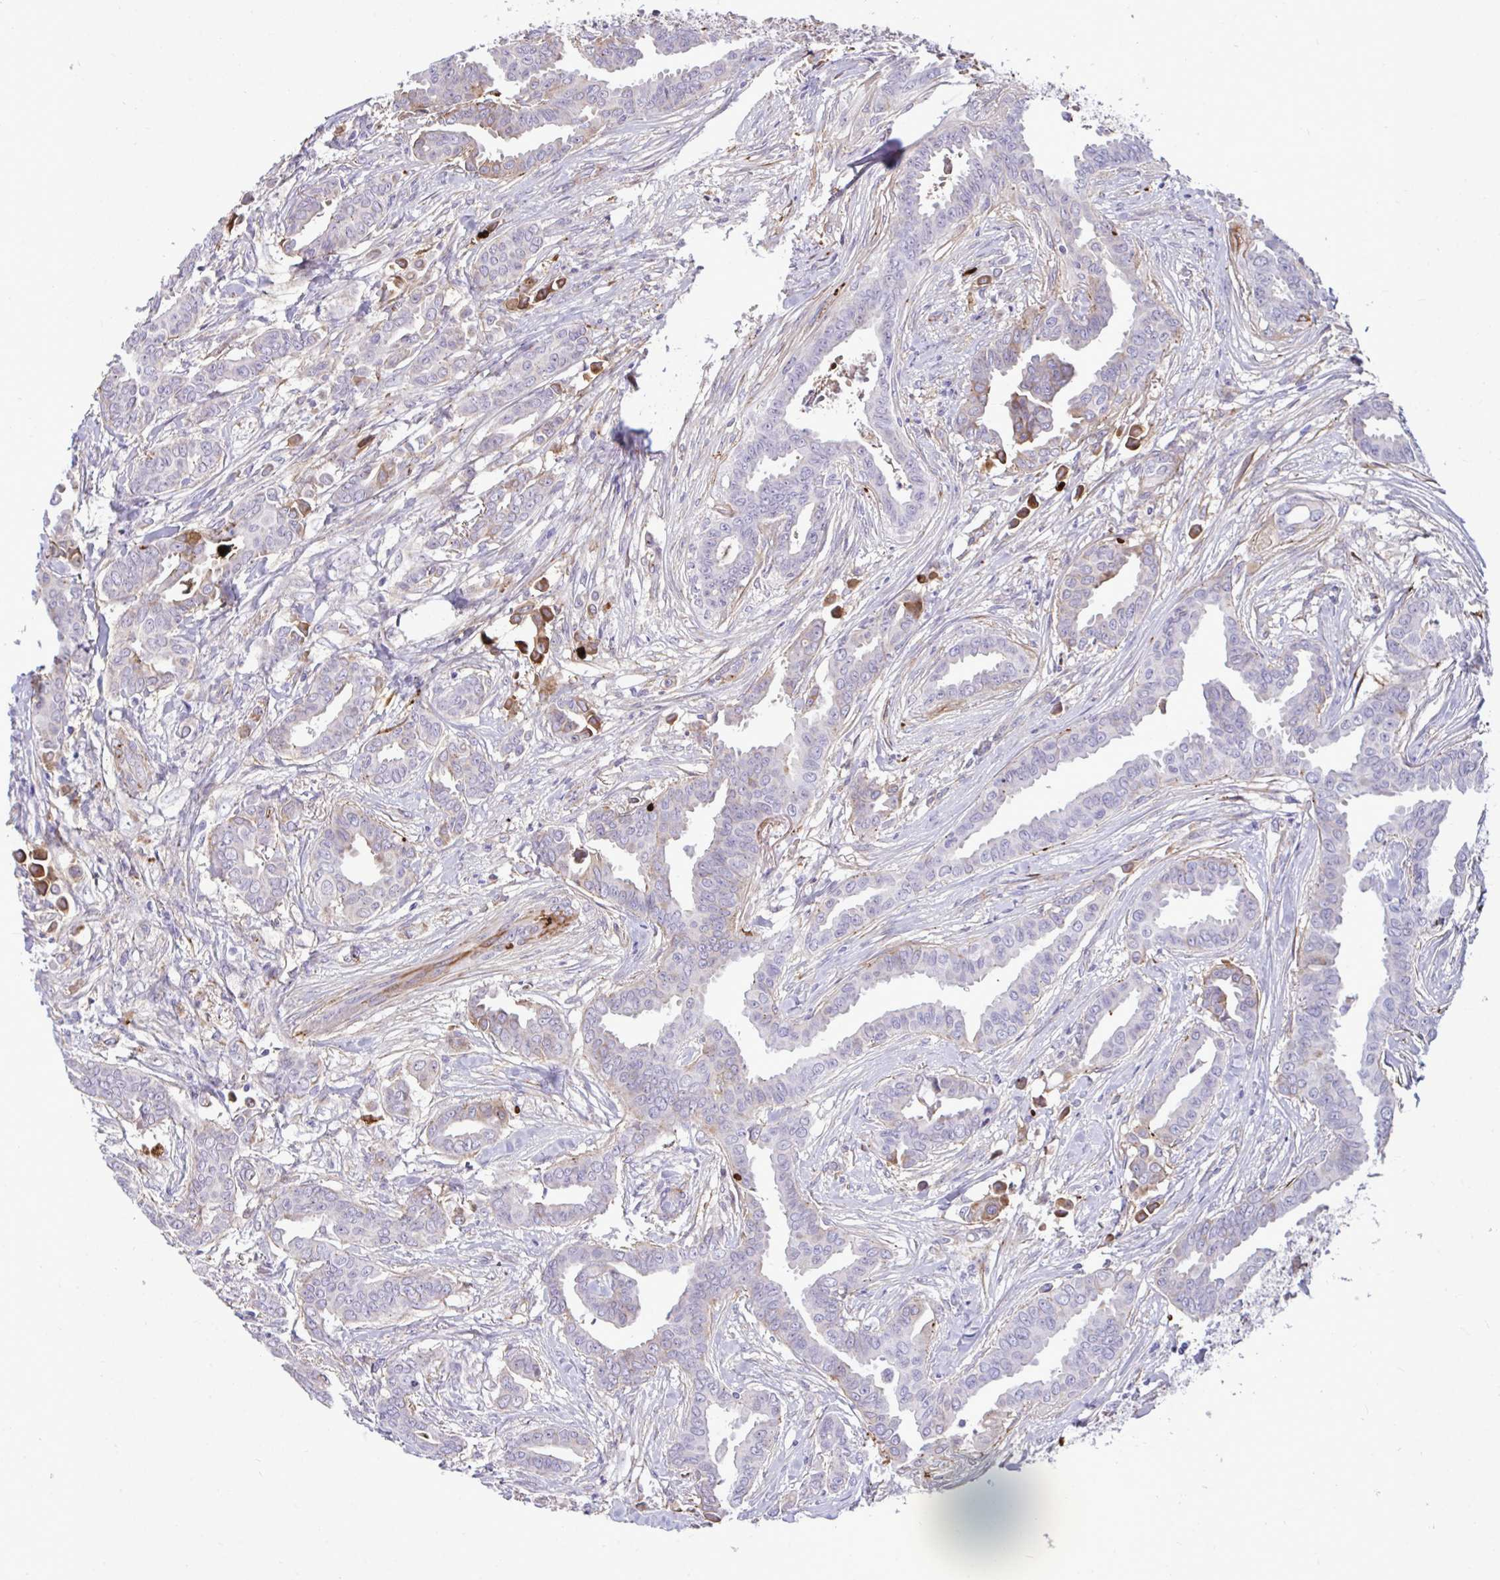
{"staining": {"intensity": "weak", "quantity": "<25%", "location": "cytoplasmic/membranous"}, "tissue": "breast cancer", "cell_type": "Tumor cells", "image_type": "cancer", "snomed": [{"axis": "morphology", "description": "Duct carcinoma"}, {"axis": "topography", "description": "Breast"}], "caption": "High power microscopy image of an immunohistochemistry (IHC) image of breast cancer (intraductal carcinoma), revealing no significant expression in tumor cells. The staining was performed using DAB (3,3'-diaminobenzidine) to visualize the protein expression in brown, while the nuclei were stained in blue with hematoxylin (Magnification: 20x).", "gene": "F2", "patient": {"sex": "female", "age": 45}}